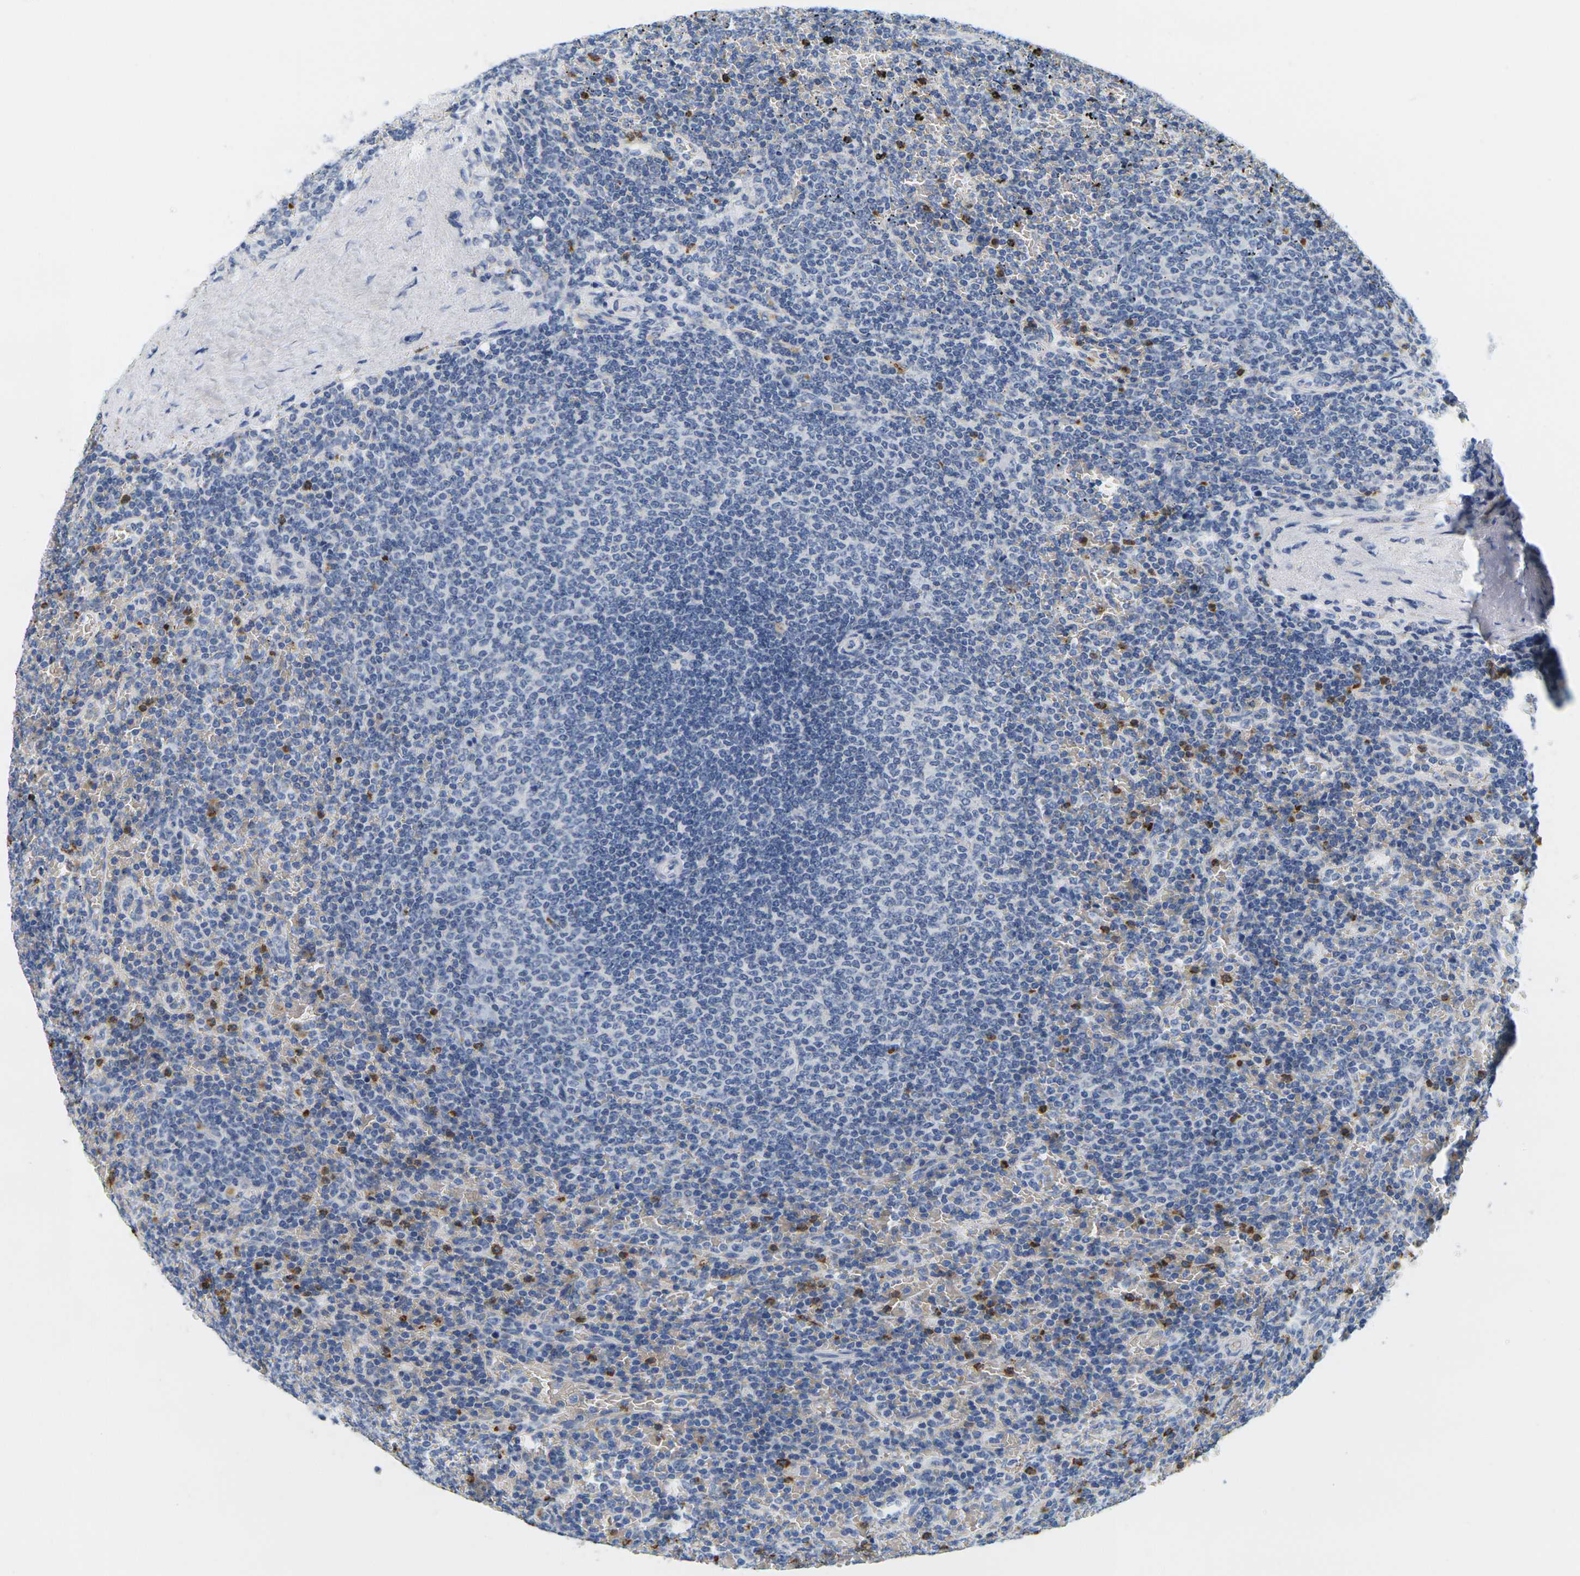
{"staining": {"intensity": "negative", "quantity": "none", "location": "none"}, "tissue": "lymphoma", "cell_type": "Tumor cells", "image_type": "cancer", "snomed": [{"axis": "morphology", "description": "Malignant lymphoma, non-Hodgkin's type, Low grade"}, {"axis": "topography", "description": "Spleen"}], "caption": "Human low-grade malignant lymphoma, non-Hodgkin's type stained for a protein using immunohistochemistry exhibits no staining in tumor cells.", "gene": "KLK5", "patient": {"sex": "female", "age": 77}}